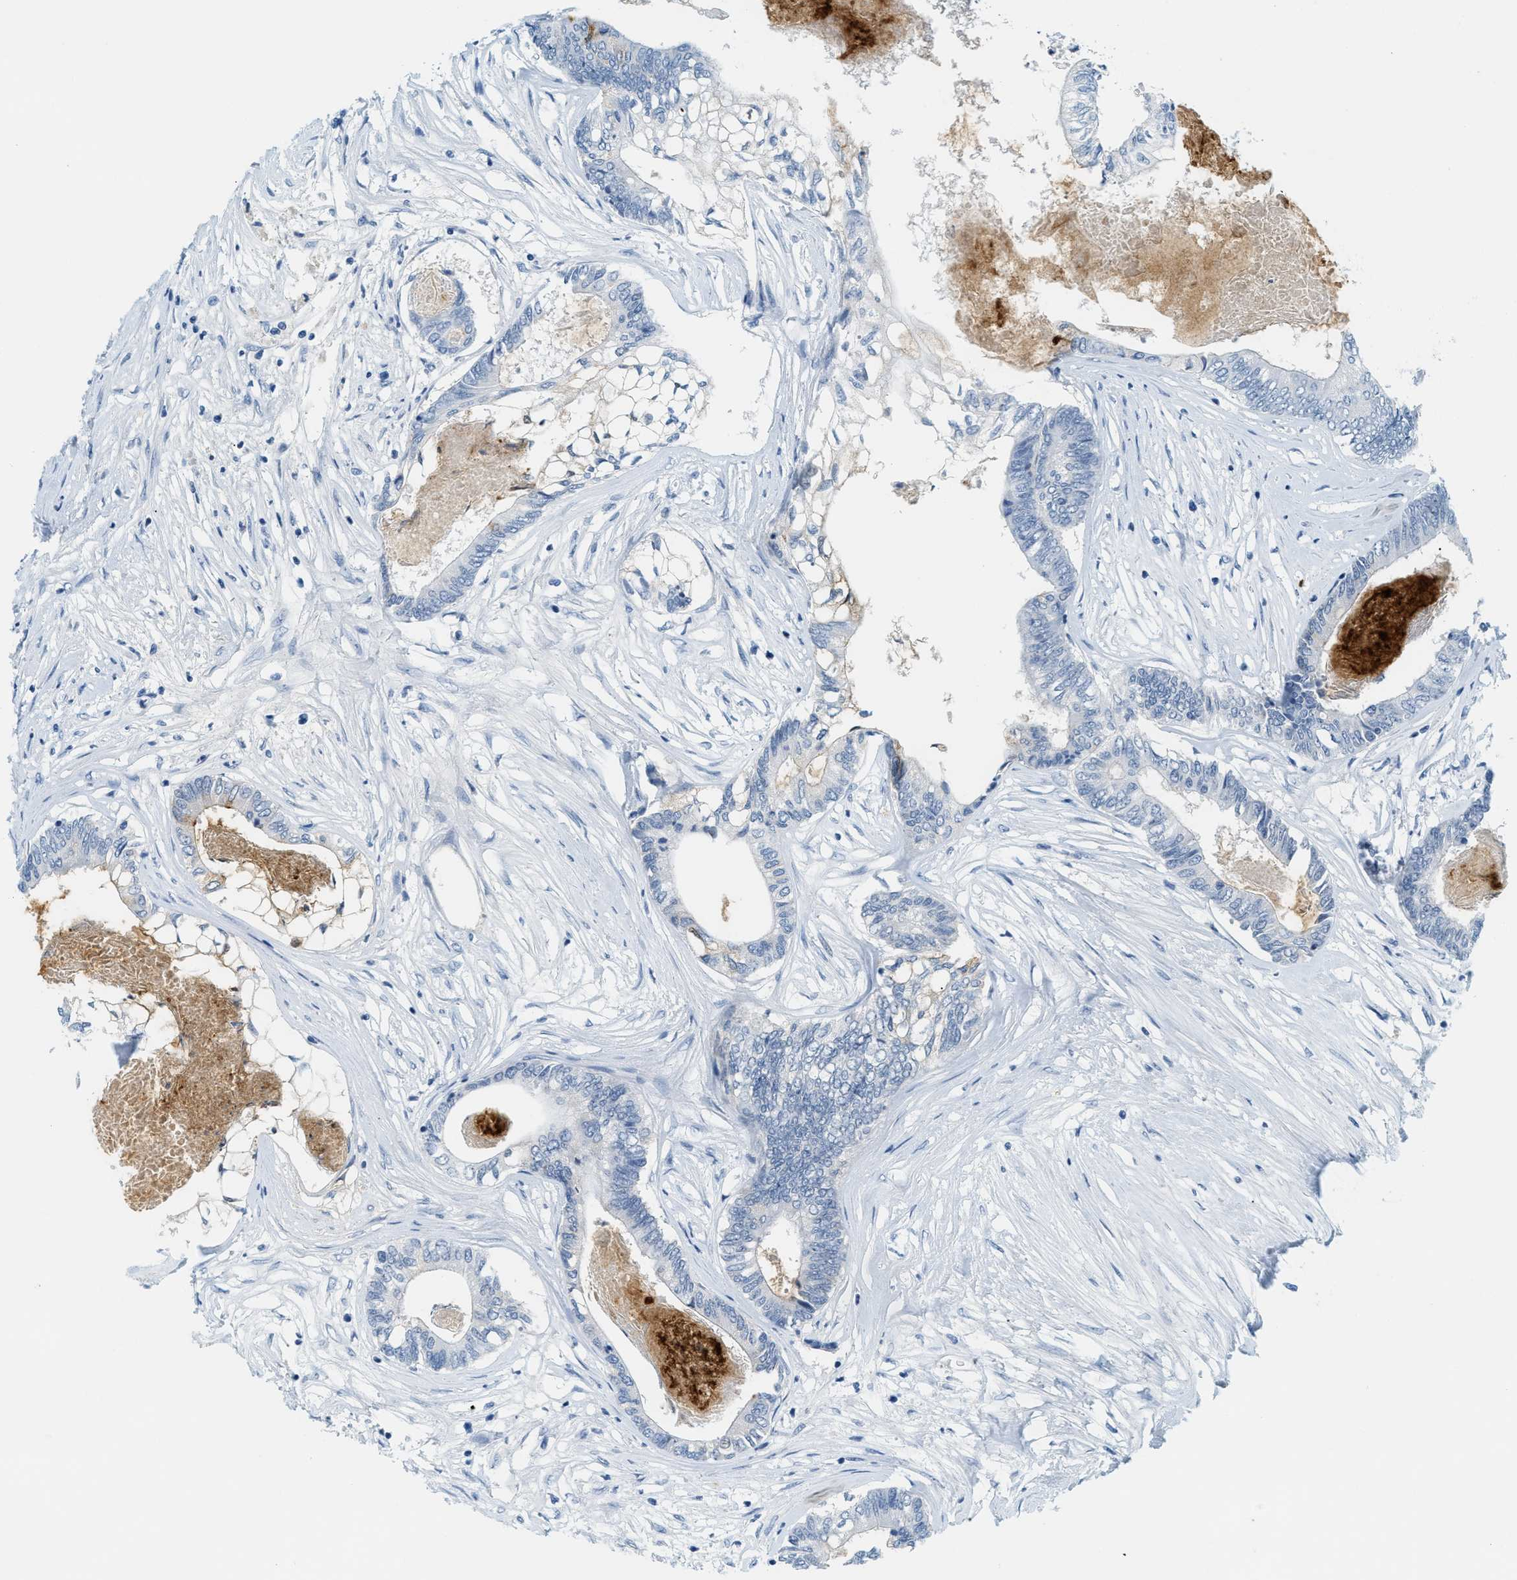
{"staining": {"intensity": "negative", "quantity": "none", "location": "none"}, "tissue": "colorectal cancer", "cell_type": "Tumor cells", "image_type": "cancer", "snomed": [{"axis": "morphology", "description": "Adenocarcinoma, NOS"}, {"axis": "topography", "description": "Rectum"}], "caption": "Immunohistochemistry of human adenocarcinoma (colorectal) exhibits no positivity in tumor cells.", "gene": "LCN2", "patient": {"sex": "male", "age": 63}}